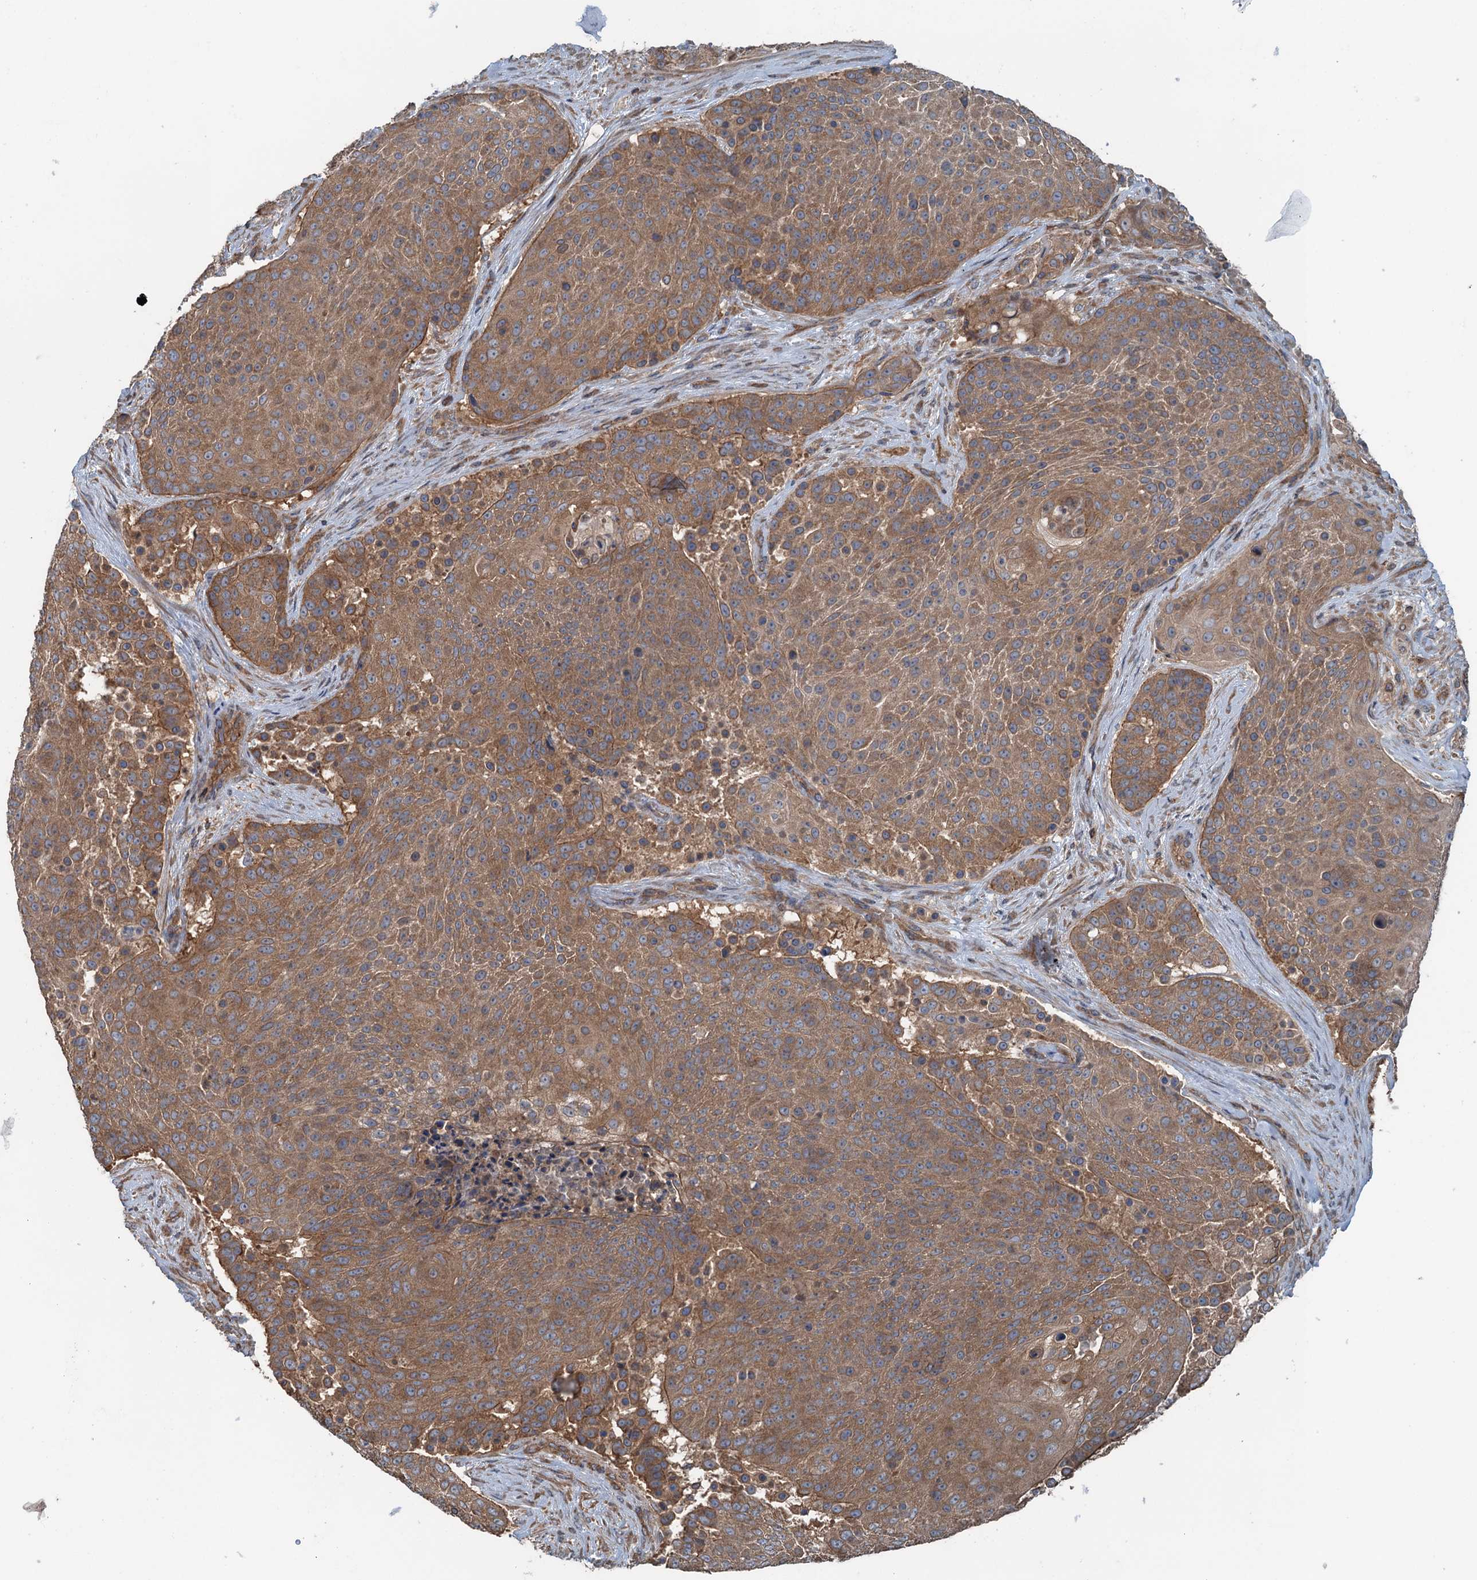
{"staining": {"intensity": "moderate", "quantity": ">75%", "location": "cytoplasmic/membranous"}, "tissue": "urothelial cancer", "cell_type": "Tumor cells", "image_type": "cancer", "snomed": [{"axis": "morphology", "description": "Urothelial carcinoma, High grade"}, {"axis": "topography", "description": "Urinary bladder"}], "caption": "Immunohistochemical staining of urothelial carcinoma (high-grade) exhibits medium levels of moderate cytoplasmic/membranous positivity in about >75% of tumor cells.", "gene": "TRAPPC8", "patient": {"sex": "female", "age": 63}}